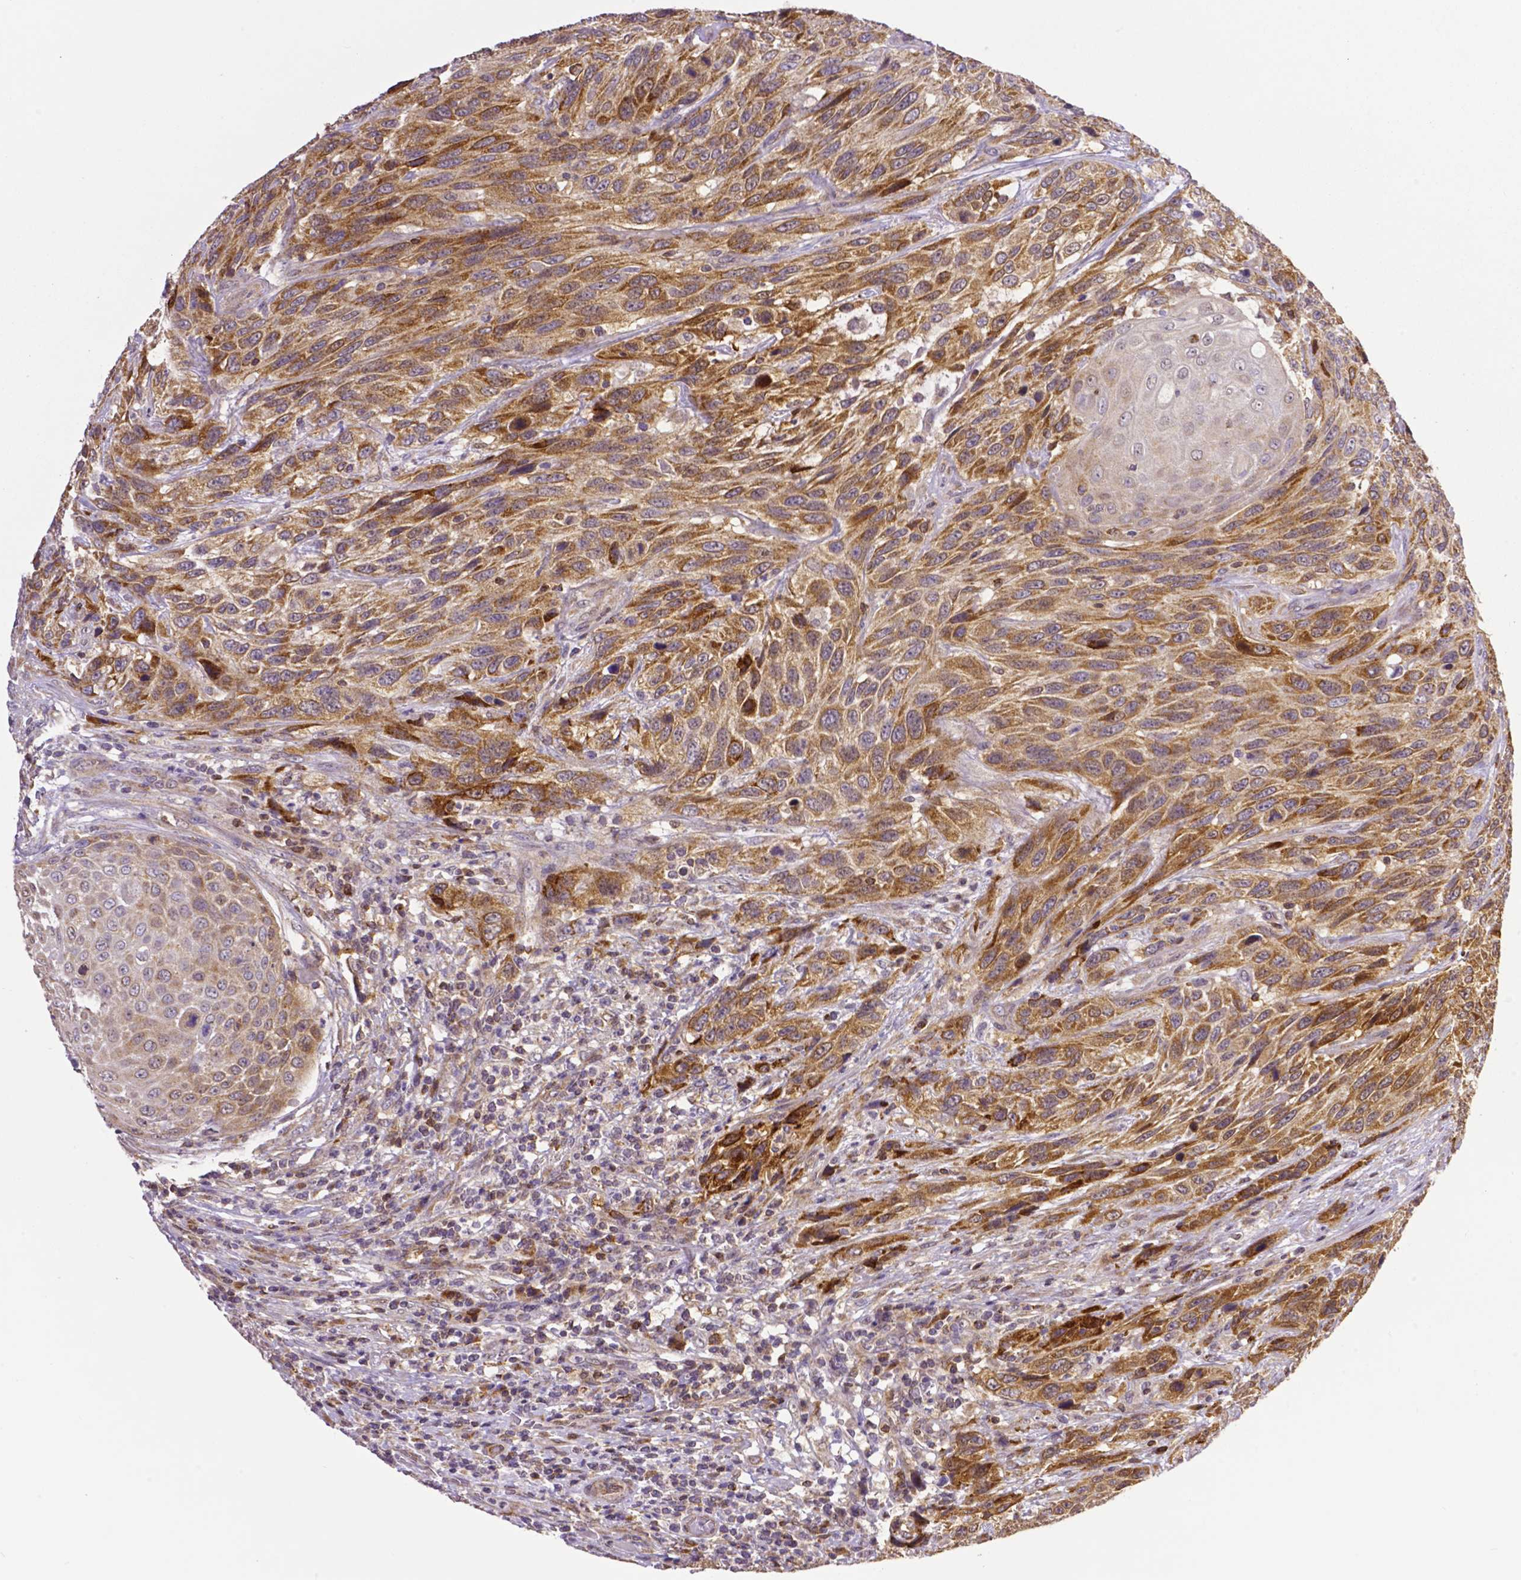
{"staining": {"intensity": "moderate", "quantity": ">75%", "location": "cytoplasmic/membranous"}, "tissue": "urothelial cancer", "cell_type": "Tumor cells", "image_type": "cancer", "snomed": [{"axis": "morphology", "description": "Urothelial carcinoma, High grade"}, {"axis": "topography", "description": "Urinary bladder"}], "caption": "Immunohistochemistry histopathology image of neoplastic tissue: high-grade urothelial carcinoma stained using immunohistochemistry (IHC) demonstrates medium levels of moderate protein expression localized specifically in the cytoplasmic/membranous of tumor cells, appearing as a cytoplasmic/membranous brown color.", "gene": "MCL1", "patient": {"sex": "female", "age": 70}}